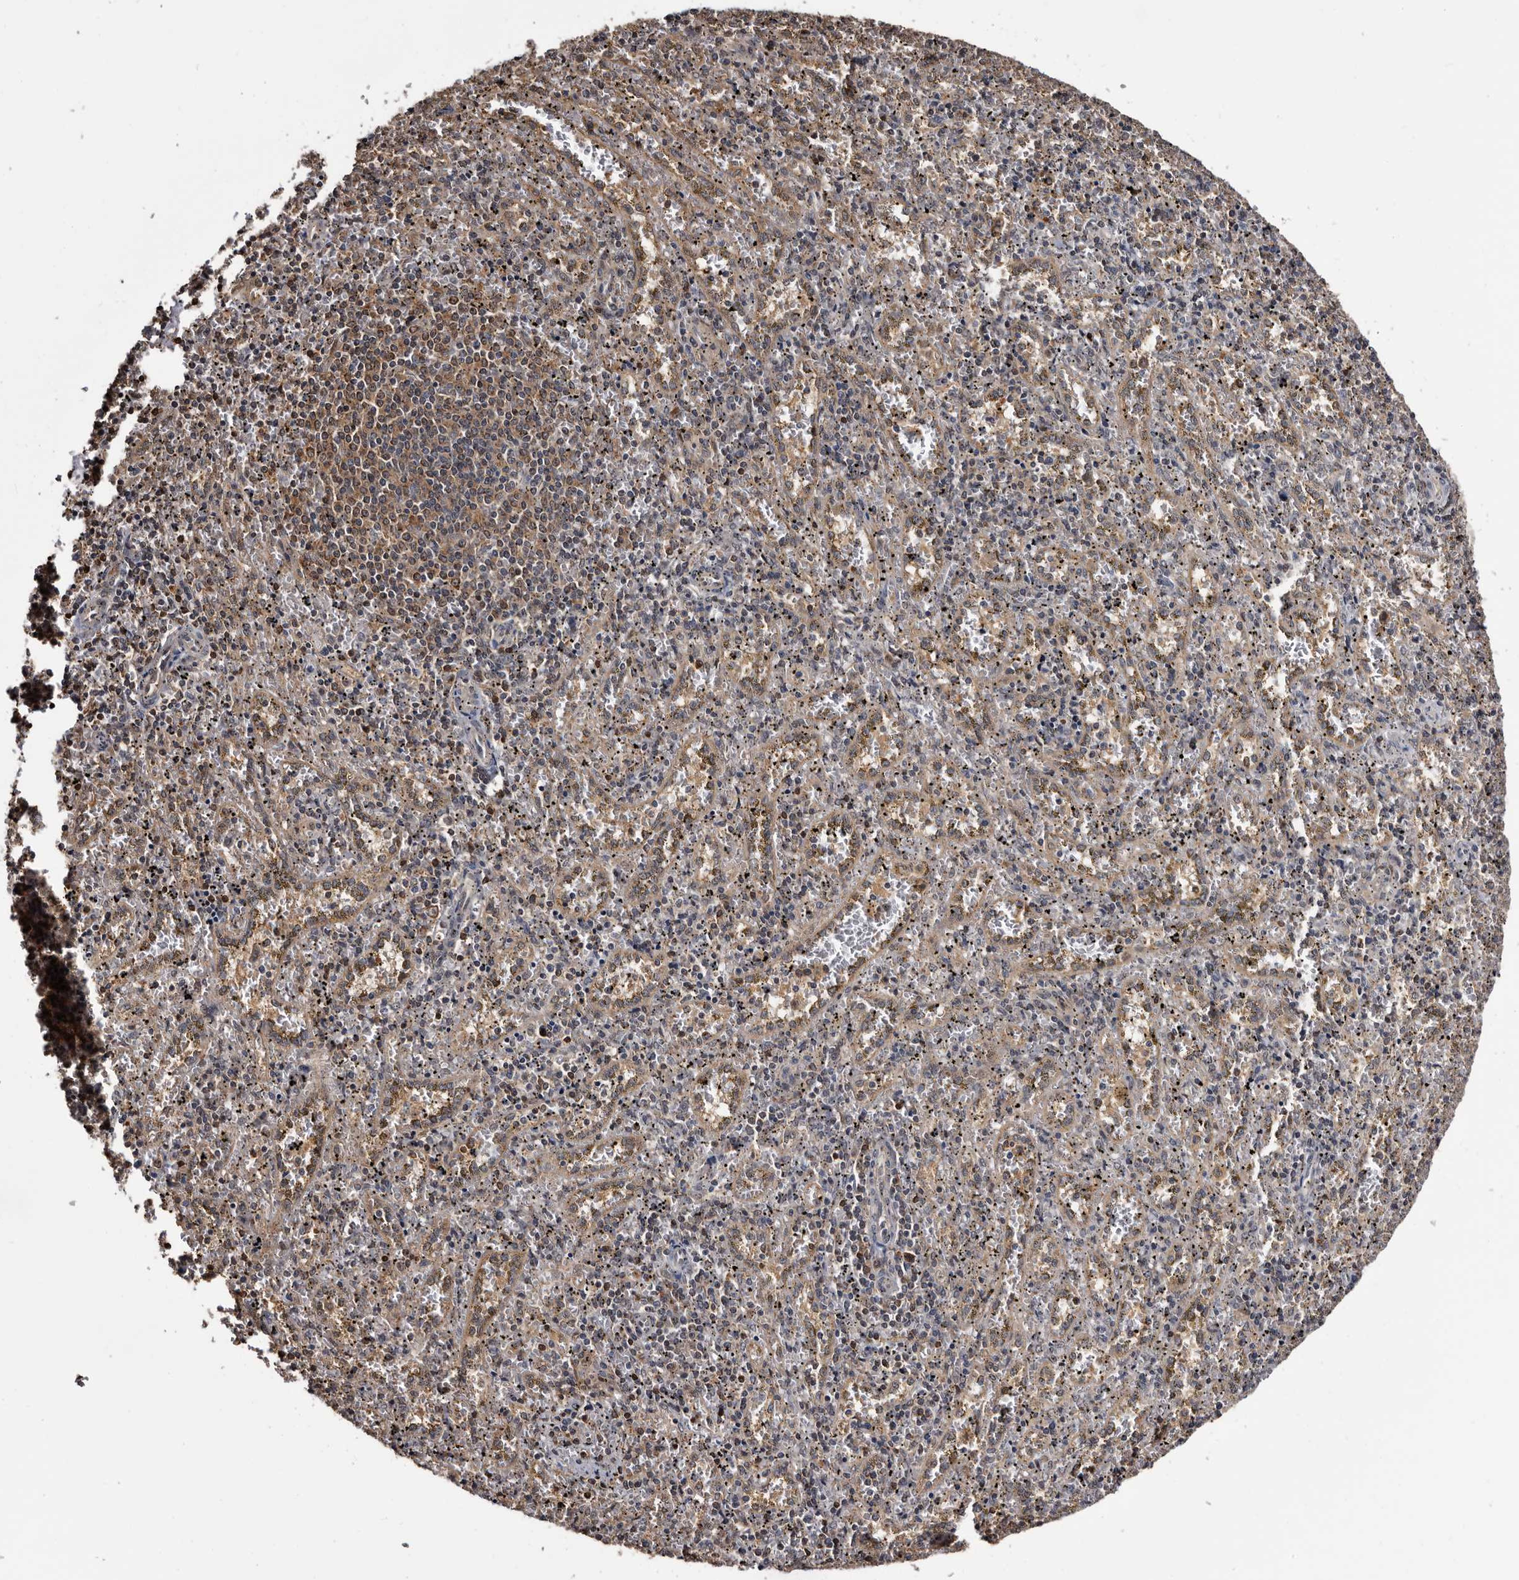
{"staining": {"intensity": "moderate", "quantity": "<25%", "location": "cytoplasmic/membranous"}, "tissue": "spleen", "cell_type": "Cells in red pulp", "image_type": "normal", "snomed": [{"axis": "morphology", "description": "Normal tissue, NOS"}, {"axis": "topography", "description": "Spleen"}], "caption": "DAB (3,3'-diaminobenzidine) immunohistochemical staining of unremarkable spleen demonstrates moderate cytoplasmic/membranous protein positivity in approximately <25% of cells in red pulp.", "gene": "TTI2", "patient": {"sex": "male", "age": 11}}